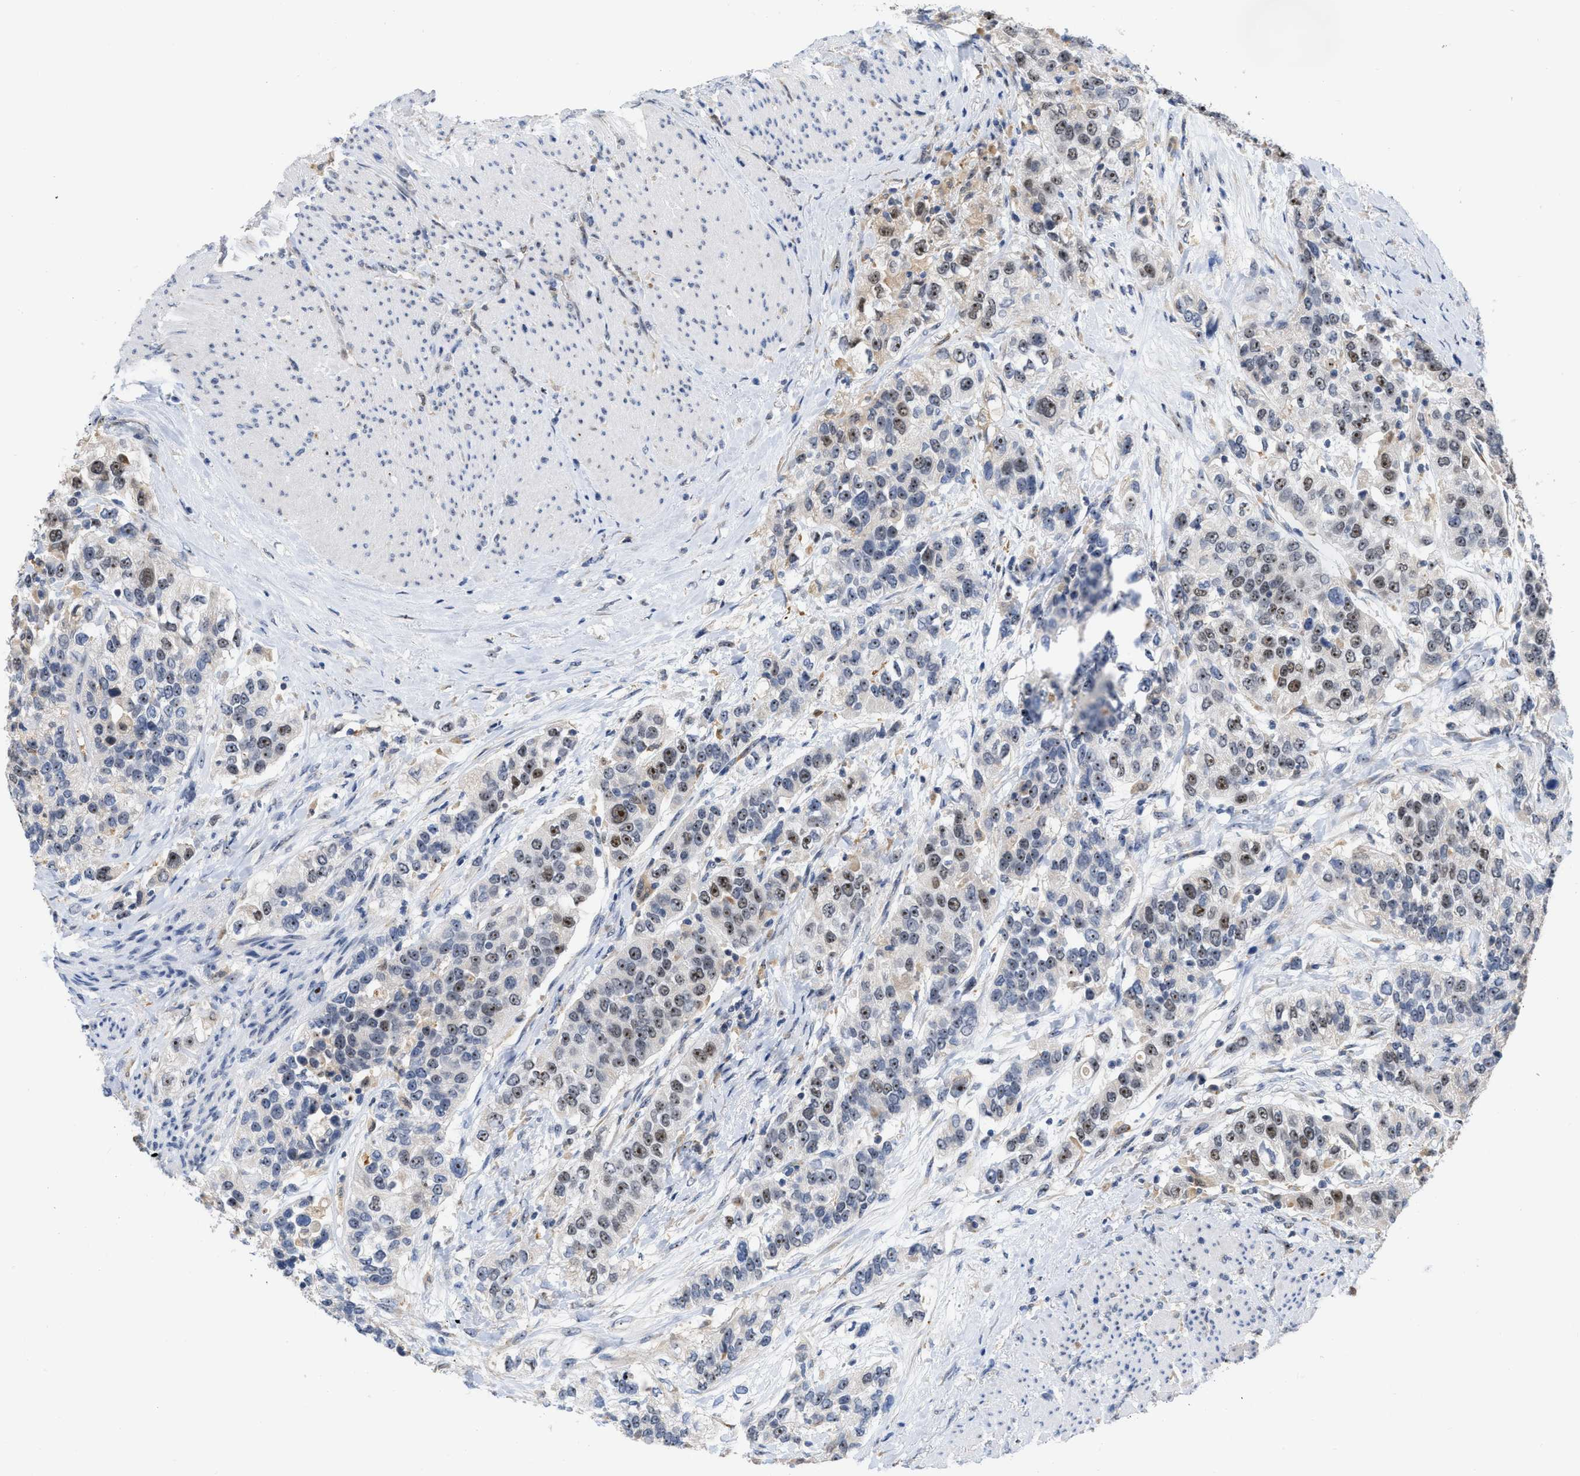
{"staining": {"intensity": "moderate", "quantity": "25%-75%", "location": "nuclear"}, "tissue": "urothelial cancer", "cell_type": "Tumor cells", "image_type": "cancer", "snomed": [{"axis": "morphology", "description": "Urothelial carcinoma, High grade"}, {"axis": "topography", "description": "Urinary bladder"}], "caption": "Urothelial cancer stained for a protein reveals moderate nuclear positivity in tumor cells.", "gene": "ELAC2", "patient": {"sex": "female", "age": 80}}